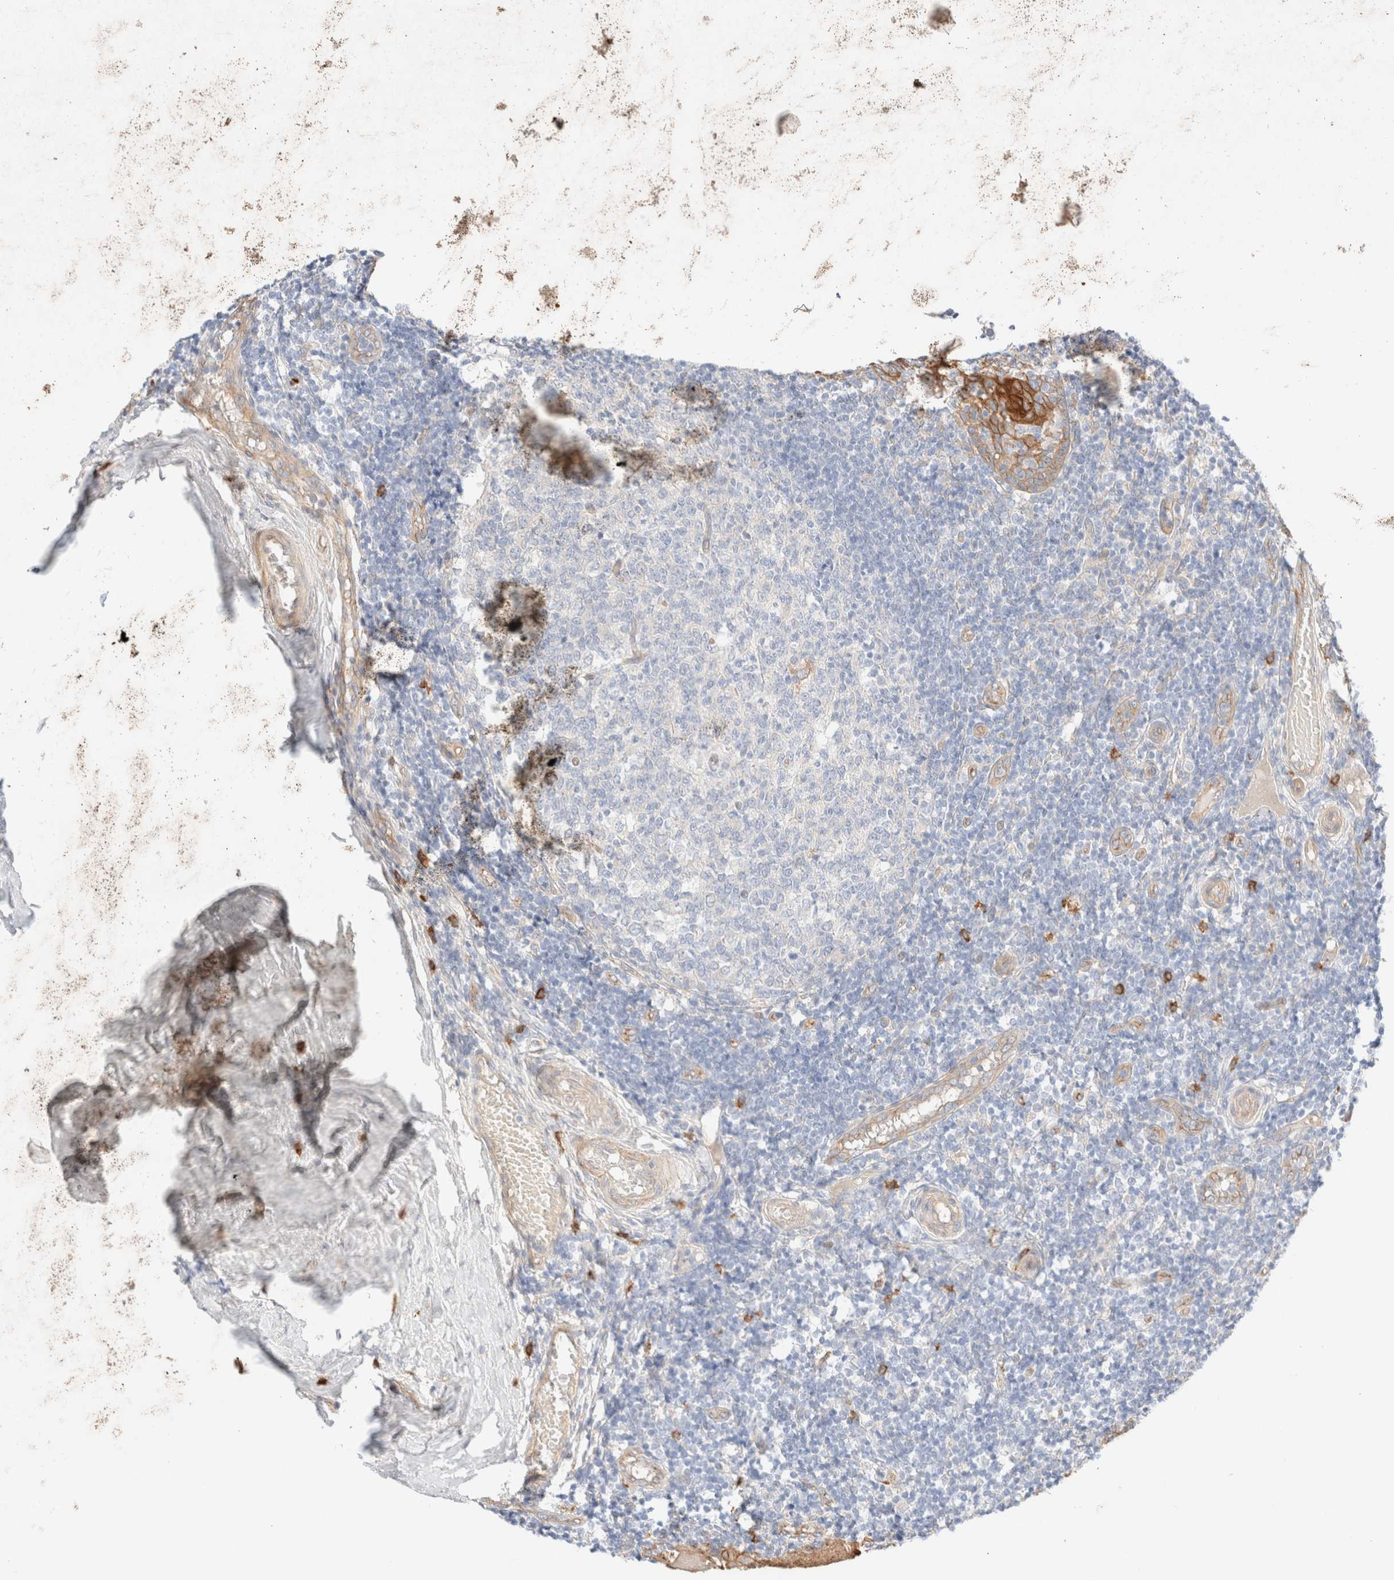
{"staining": {"intensity": "negative", "quantity": "none", "location": "none"}, "tissue": "tonsil", "cell_type": "Germinal center cells", "image_type": "normal", "snomed": [{"axis": "morphology", "description": "Normal tissue, NOS"}, {"axis": "topography", "description": "Tonsil"}], "caption": "DAB (3,3'-diaminobenzidine) immunohistochemical staining of benign tonsil reveals no significant staining in germinal center cells. Nuclei are stained in blue.", "gene": "NIBAN2", "patient": {"sex": "female", "age": 19}}